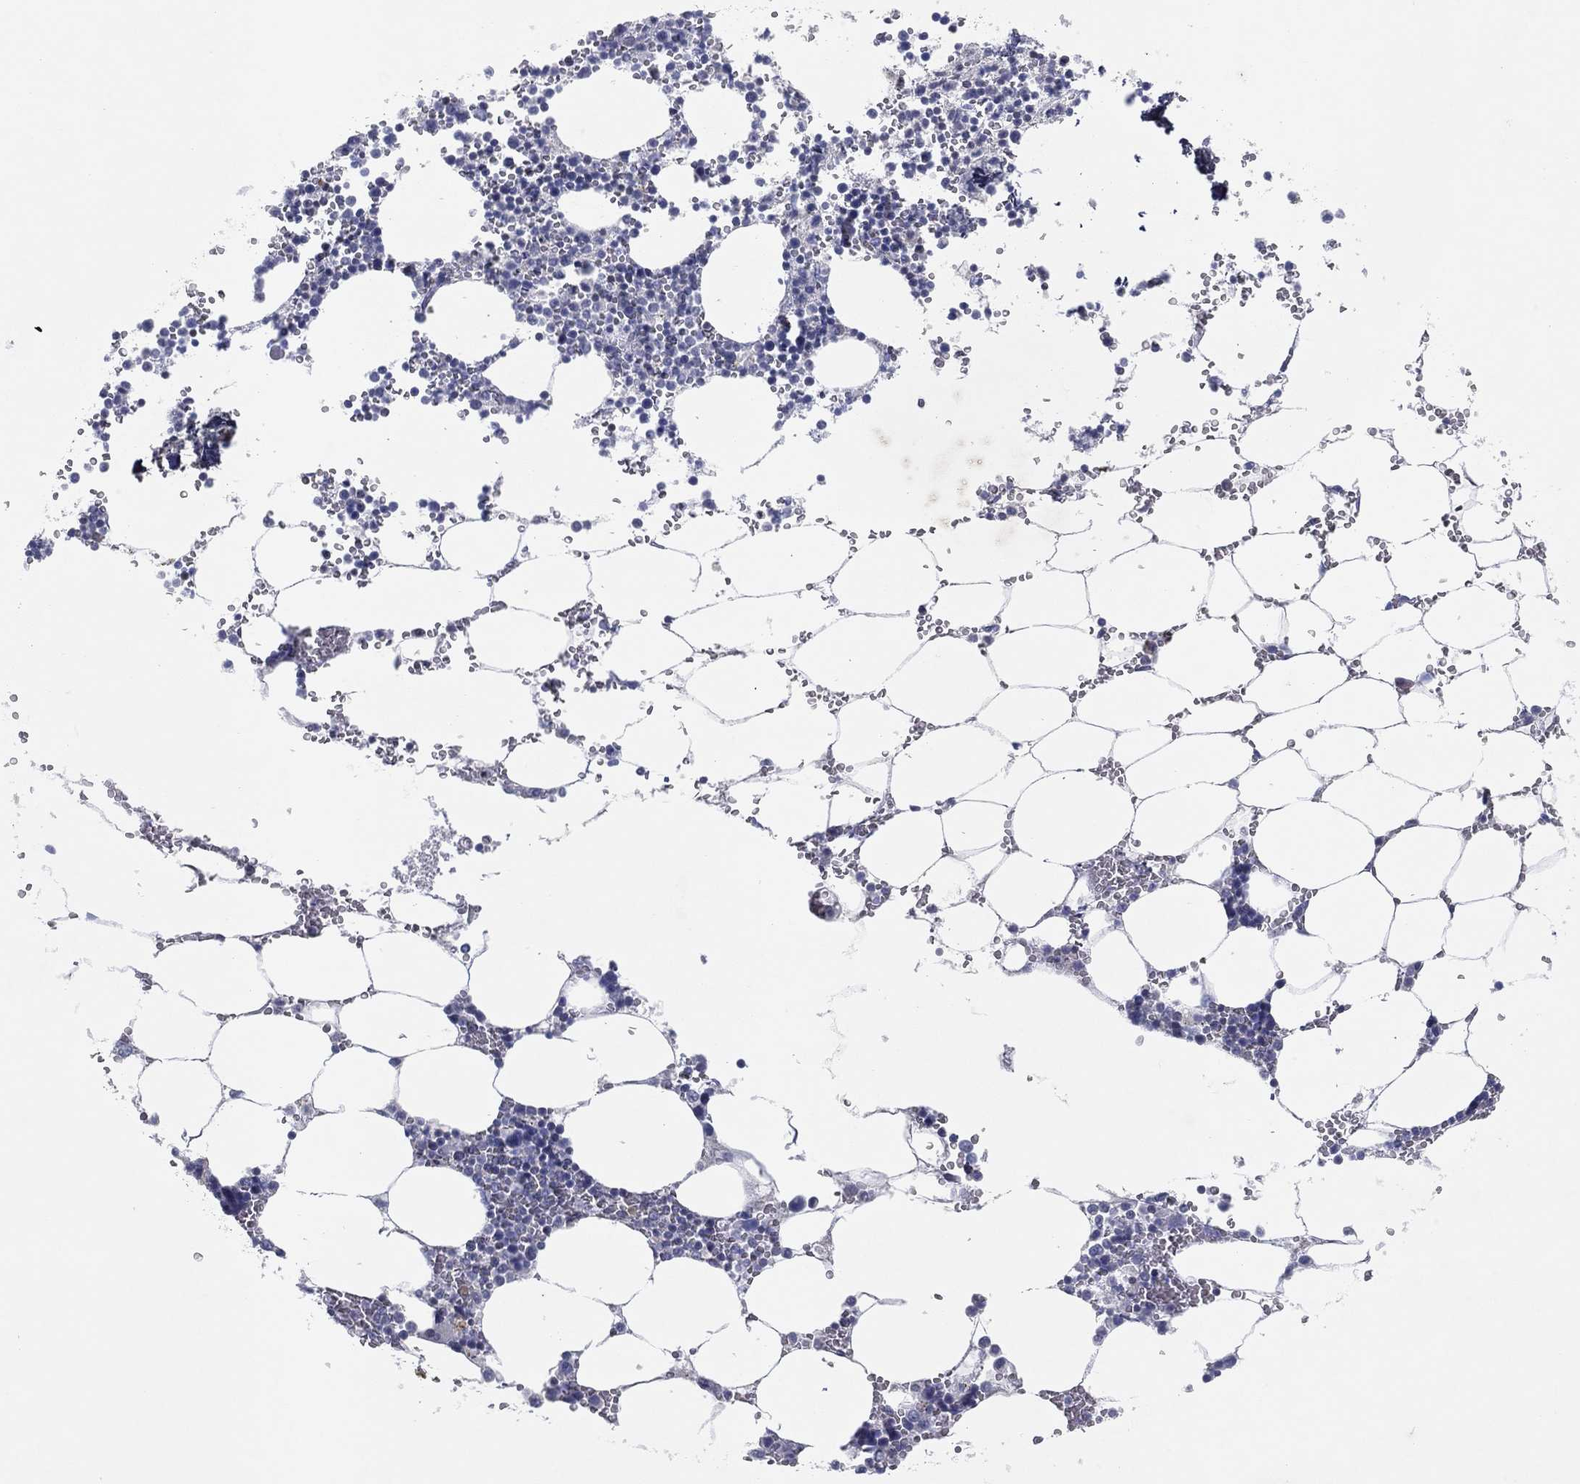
{"staining": {"intensity": "negative", "quantity": "none", "location": "none"}, "tissue": "bone marrow", "cell_type": "Hematopoietic cells", "image_type": "normal", "snomed": [{"axis": "morphology", "description": "Normal tissue, NOS"}, {"axis": "topography", "description": "Bone marrow"}], "caption": "Immunohistochemistry of unremarkable bone marrow exhibits no staining in hematopoietic cells. (DAB (3,3'-diaminobenzidine) IHC, high magnification).", "gene": "CPT1B", "patient": {"sex": "female", "age": 64}}